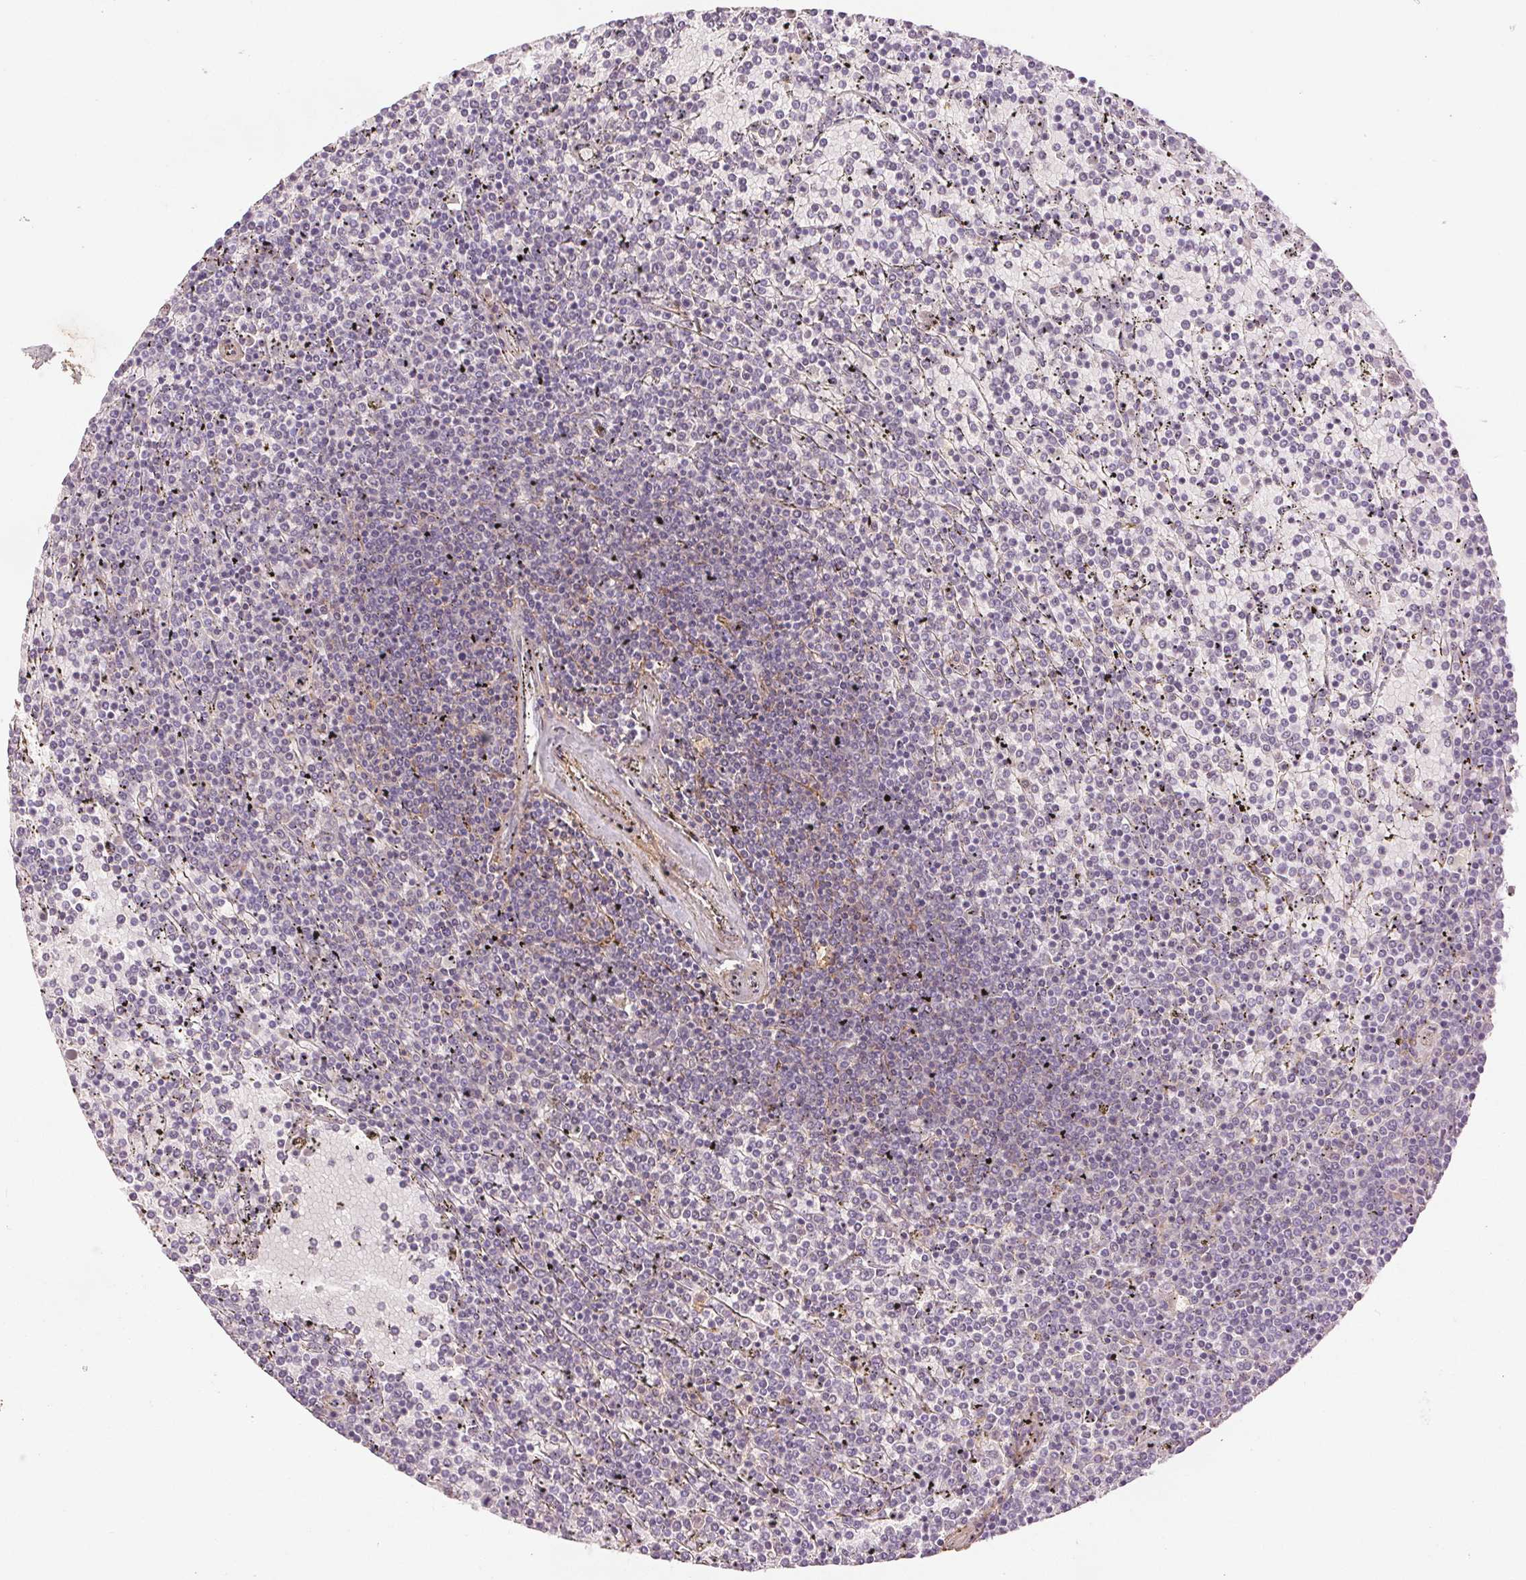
{"staining": {"intensity": "negative", "quantity": "none", "location": "none"}, "tissue": "lymphoma", "cell_type": "Tumor cells", "image_type": "cancer", "snomed": [{"axis": "morphology", "description": "Malignant lymphoma, non-Hodgkin's type, Low grade"}, {"axis": "topography", "description": "Spleen"}], "caption": "A high-resolution histopathology image shows IHC staining of lymphoma, which displays no significant positivity in tumor cells.", "gene": "FBN1", "patient": {"sex": "female", "age": 77}}